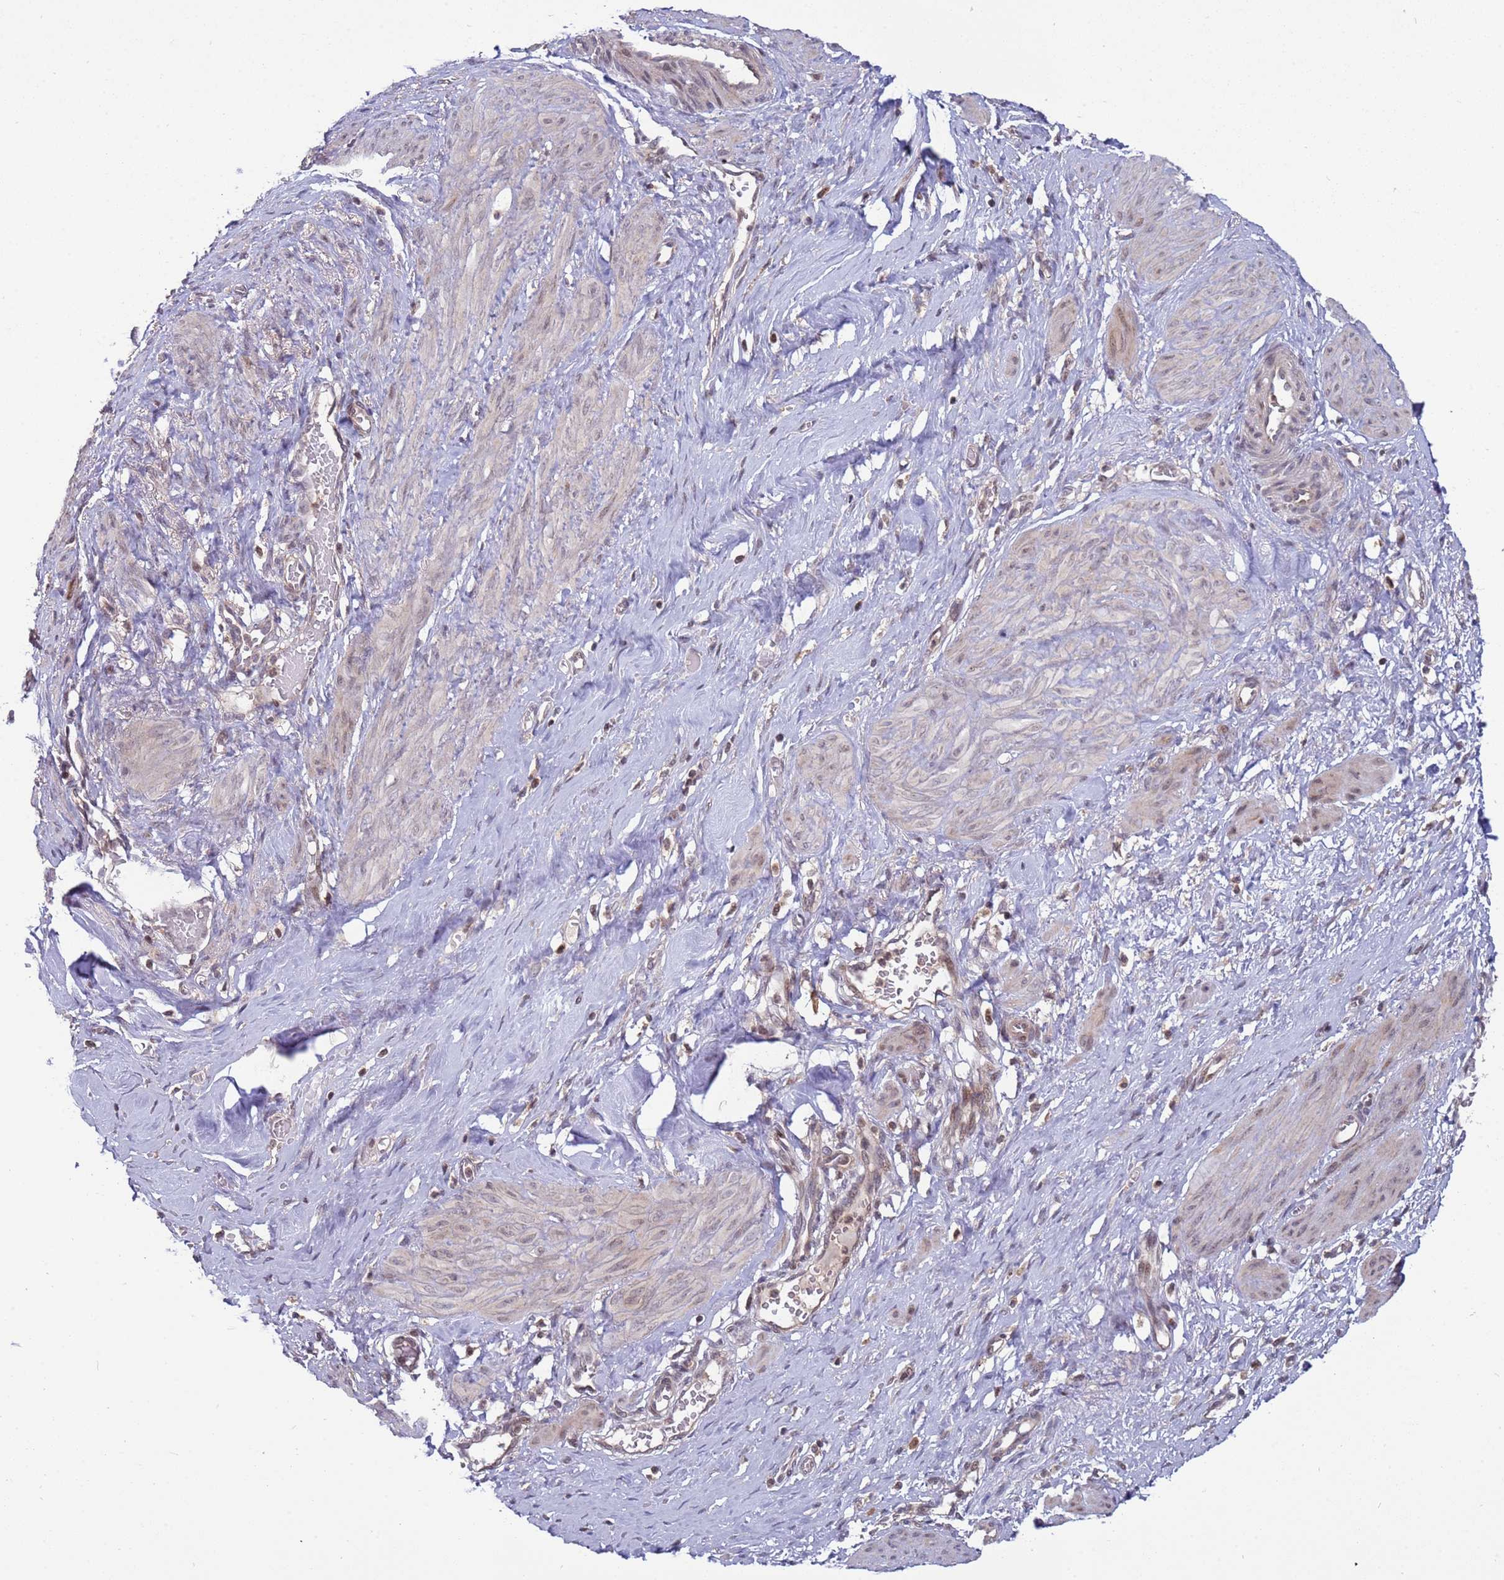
{"staining": {"intensity": "weak", "quantity": "<25%", "location": "nuclear"}, "tissue": "smooth muscle", "cell_type": "Smooth muscle cells", "image_type": "normal", "snomed": [{"axis": "morphology", "description": "Normal tissue, NOS"}, {"axis": "topography", "description": "Endometrium"}], "caption": "IHC image of benign smooth muscle: smooth muscle stained with DAB (3,3'-diaminobenzidine) demonstrates no significant protein expression in smooth muscle cells.", "gene": "RCOR2", "patient": {"sex": "female", "age": 33}}